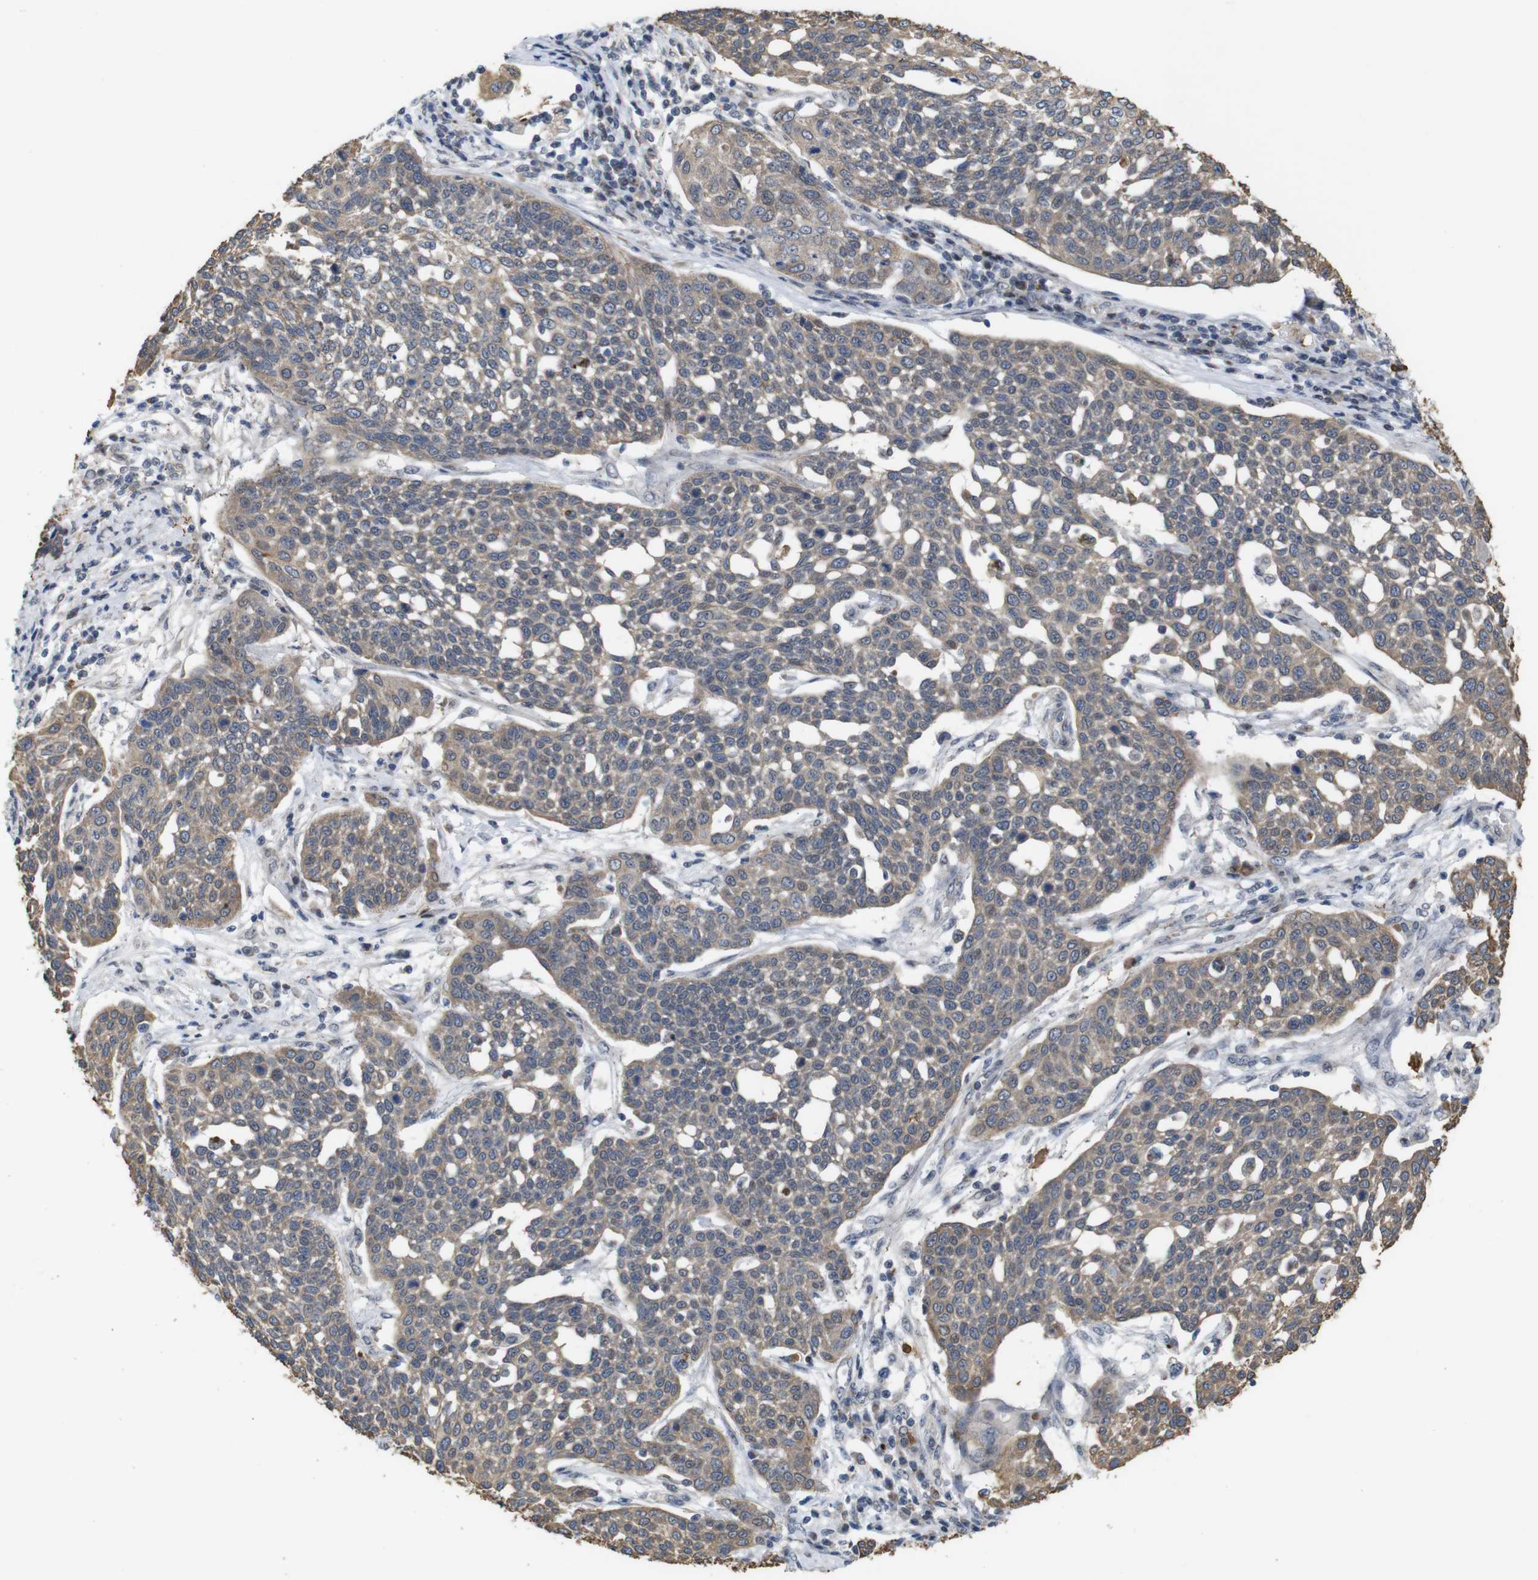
{"staining": {"intensity": "weak", "quantity": ">75%", "location": "cytoplasmic/membranous"}, "tissue": "cervical cancer", "cell_type": "Tumor cells", "image_type": "cancer", "snomed": [{"axis": "morphology", "description": "Squamous cell carcinoma, NOS"}, {"axis": "topography", "description": "Cervix"}], "caption": "An image of squamous cell carcinoma (cervical) stained for a protein shows weak cytoplasmic/membranous brown staining in tumor cells.", "gene": "ATP7B", "patient": {"sex": "female", "age": 34}}